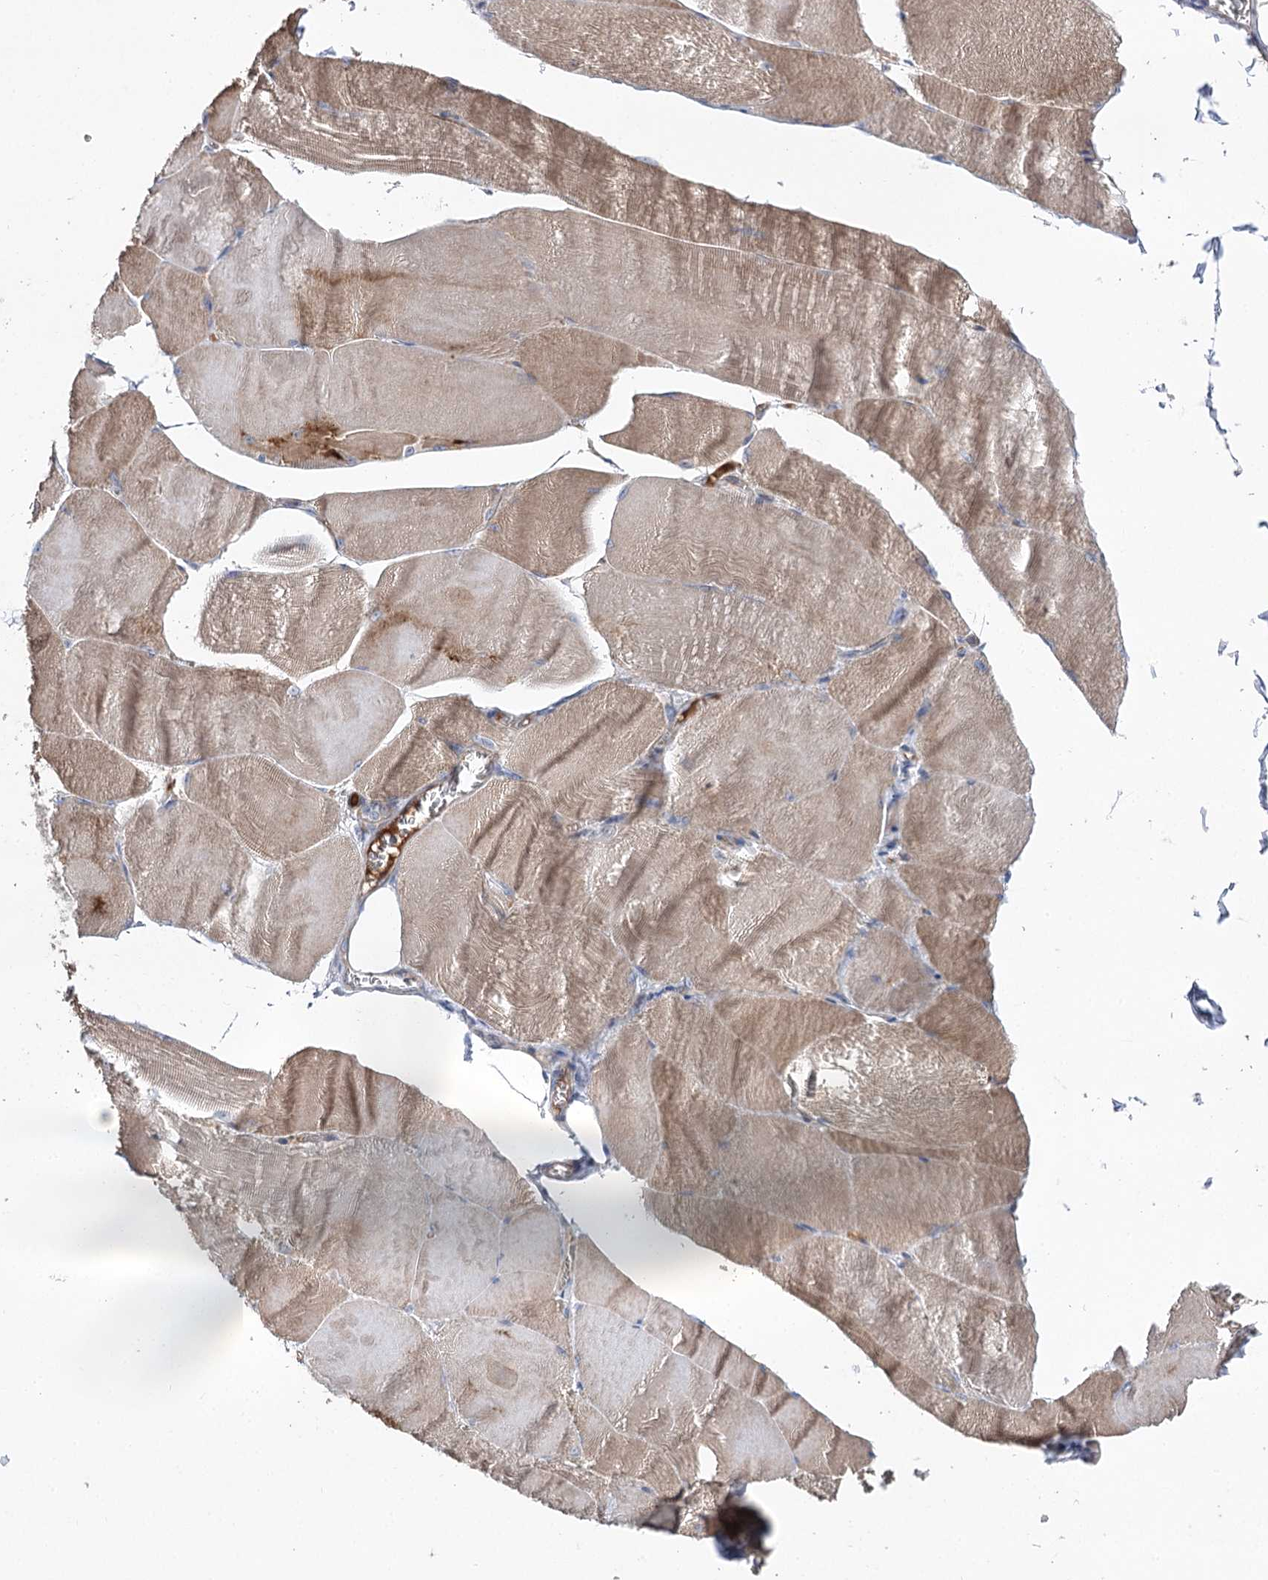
{"staining": {"intensity": "weak", "quantity": ">75%", "location": "cytoplasmic/membranous"}, "tissue": "skeletal muscle", "cell_type": "Myocytes", "image_type": "normal", "snomed": [{"axis": "morphology", "description": "Normal tissue, NOS"}, {"axis": "morphology", "description": "Basal cell carcinoma"}, {"axis": "topography", "description": "Skeletal muscle"}], "caption": "A brown stain highlights weak cytoplasmic/membranous staining of a protein in myocytes of benign skeletal muscle. (Stains: DAB in brown, nuclei in blue, Microscopy: brightfield microscopy at high magnification).", "gene": "LRRC14B", "patient": {"sex": "female", "age": 64}}